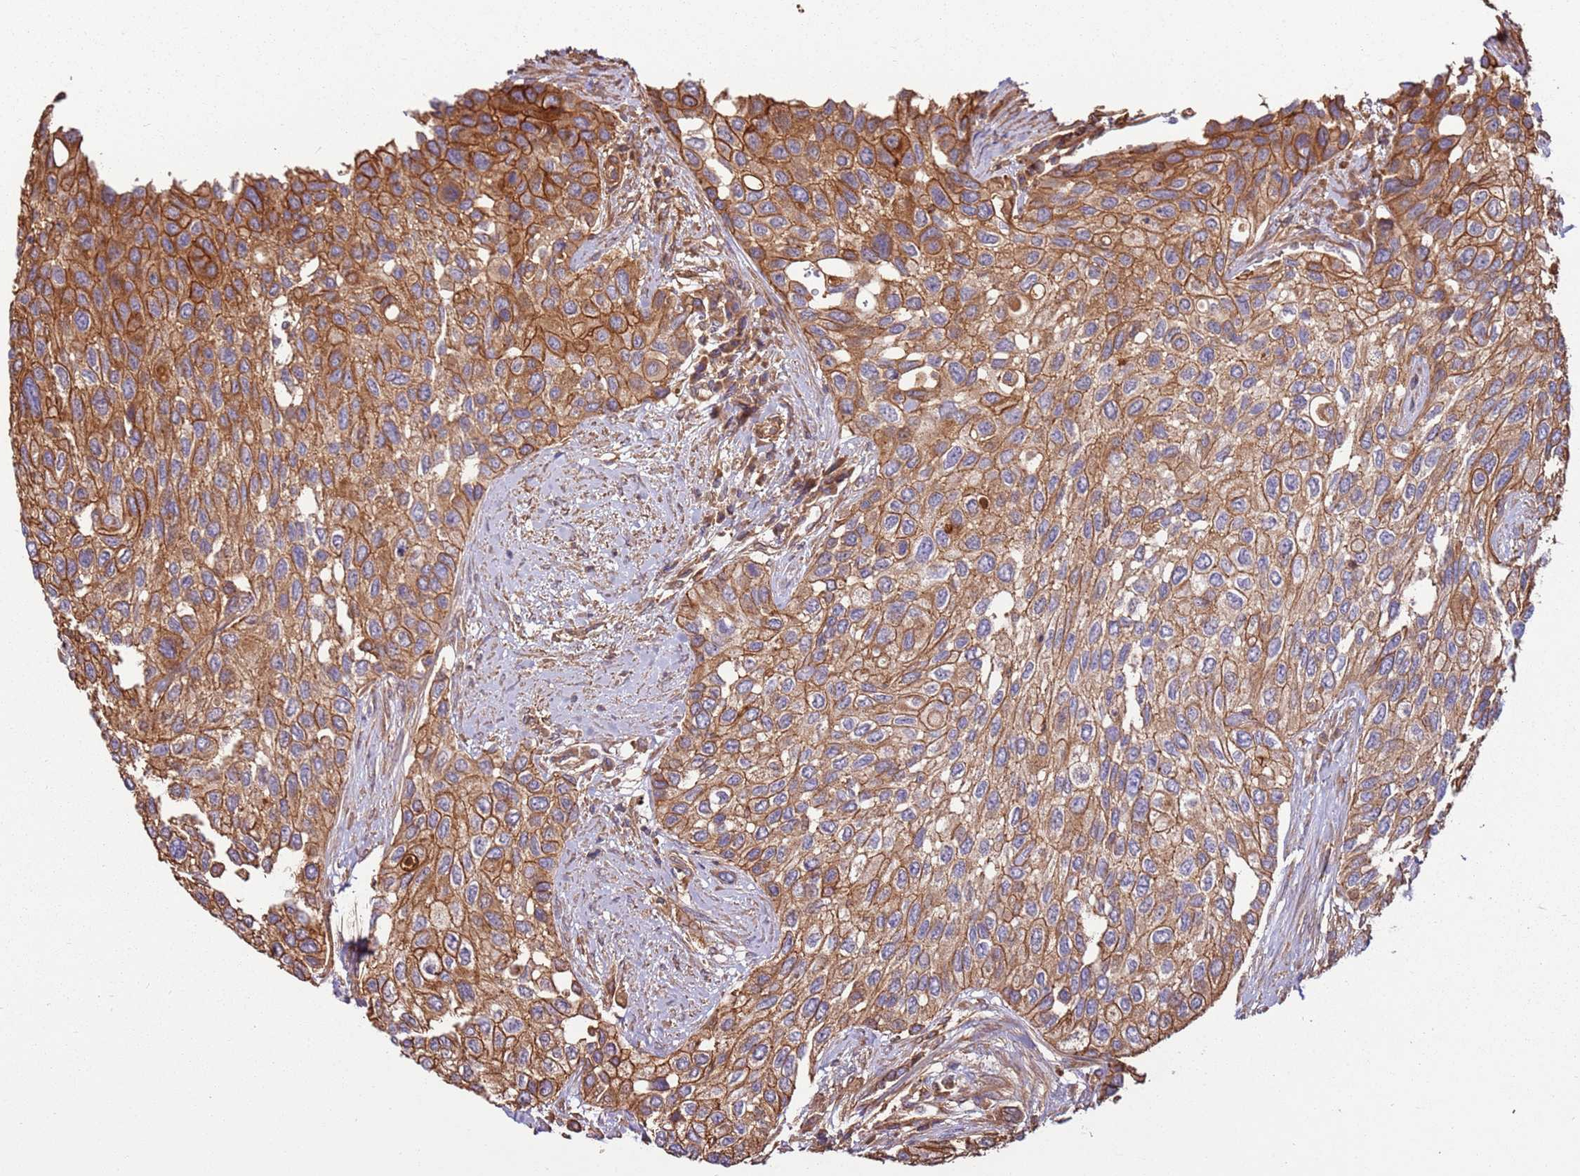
{"staining": {"intensity": "moderate", "quantity": ">75%", "location": "cytoplasmic/membranous"}, "tissue": "urothelial cancer", "cell_type": "Tumor cells", "image_type": "cancer", "snomed": [{"axis": "morphology", "description": "Normal tissue, NOS"}, {"axis": "morphology", "description": "Urothelial carcinoma, High grade"}, {"axis": "topography", "description": "Vascular tissue"}, {"axis": "topography", "description": "Urinary bladder"}], "caption": "Immunohistochemical staining of human urothelial cancer exhibits moderate cytoplasmic/membranous protein expression in approximately >75% of tumor cells.", "gene": "ACVR2A", "patient": {"sex": "female", "age": 56}}